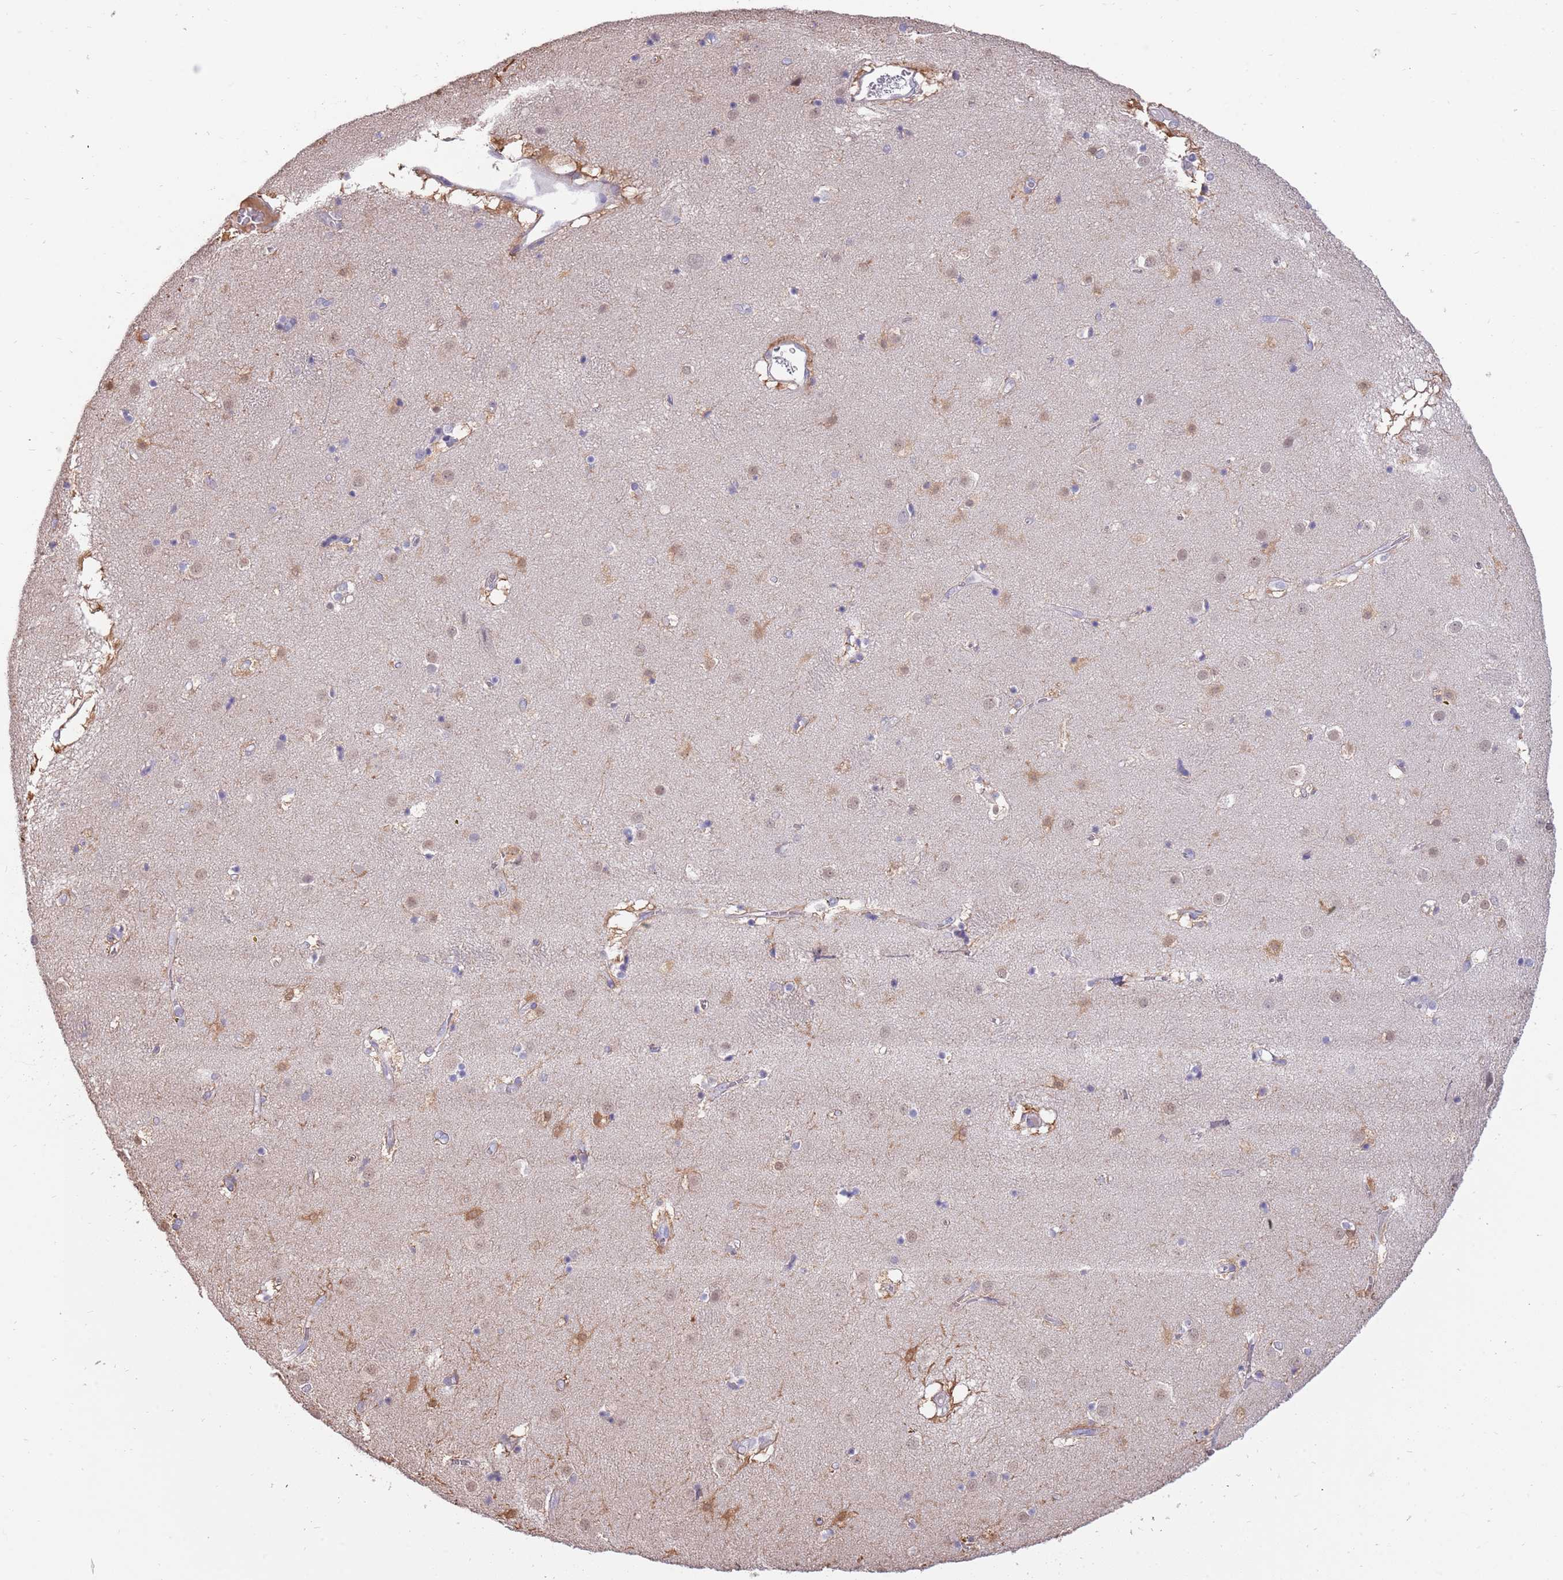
{"staining": {"intensity": "negative", "quantity": "none", "location": "none"}, "tissue": "caudate", "cell_type": "Glial cells", "image_type": "normal", "snomed": [{"axis": "morphology", "description": "Normal tissue, NOS"}, {"axis": "topography", "description": "Lateral ventricle wall"}], "caption": "The histopathology image demonstrates no significant expression in glial cells of caudate.", "gene": "AP5S1", "patient": {"sex": "male", "age": 70}}